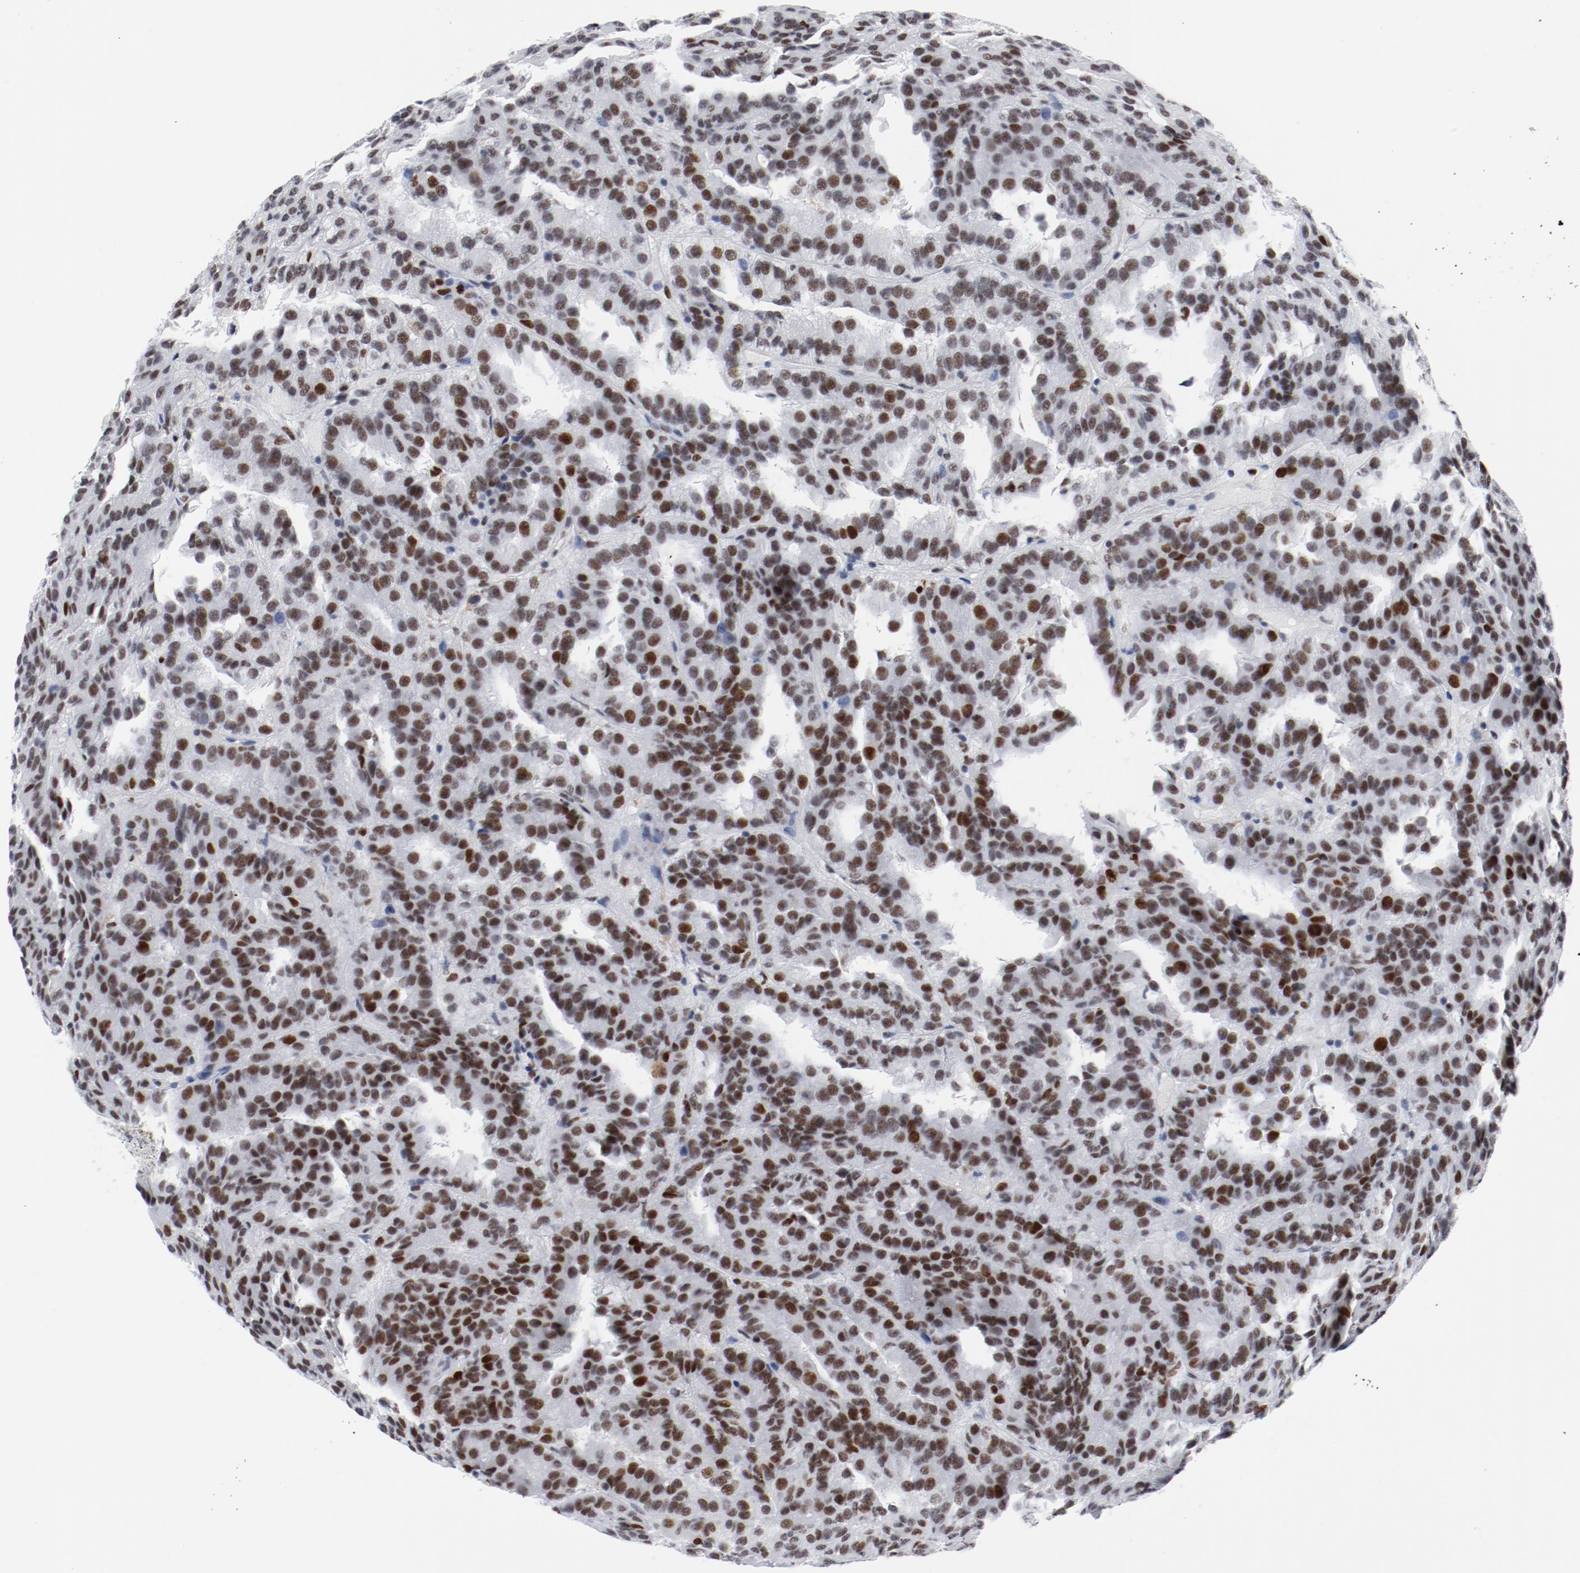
{"staining": {"intensity": "strong", "quantity": ">75%", "location": "nuclear"}, "tissue": "renal cancer", "cell_type": "Tumor cells", "image_type": "cancer", "snomed": [{"axis": "morphology", "description": "Adenocarcinoma, NOS"}, {"axis": "topography", "description": "Kidney"}], "caption": "Renal cancer stained with DAB IHC exhibits high levels of strong nuclear positivity in approximately >75% of tumor cells.", "gene": "POLD1", "patient": {"sex": "male", "age": 46}}